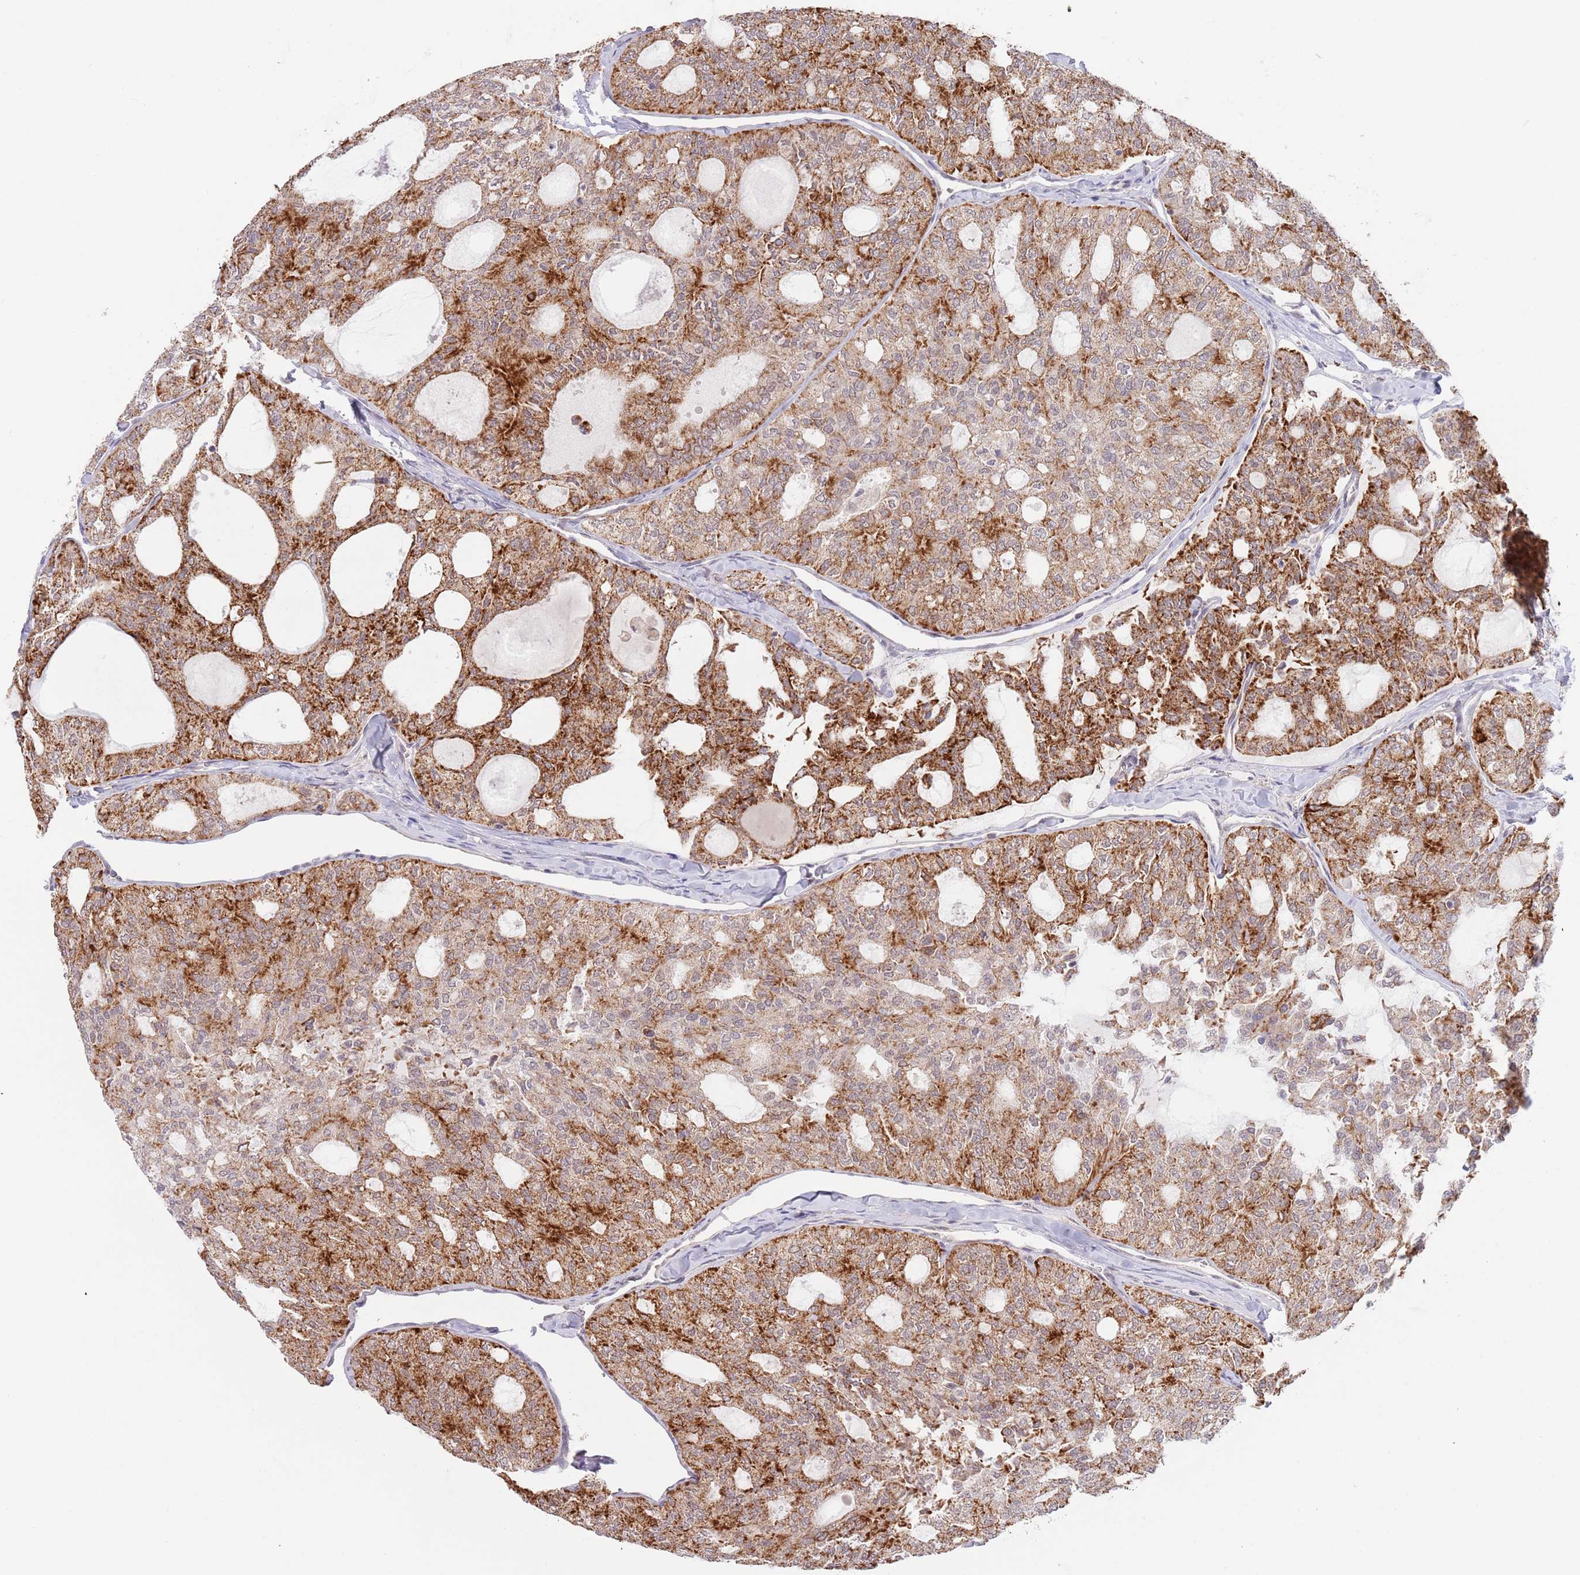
{"staining": {"intensity": "strong", "quantity": ">75%", "location": "cytoplasmic/membranous"}, "tissue": "thyroid cancer", "cell_type": "Tumor cells", "image_type": "cancer", "snomed": [{"axis": "morphology", "description": "Follicular adenoma carcinoma, NOS"}, {"axis": "topography", "description": "Thyroid gland"}], "caption": "Protein analysis of thyroid cancer tissue exhibits strong cytoplasmic/membranous positivity in approximately >75% of tumor cells. The protein of interest is stained brown, and the nuclei are stained in blue (DAB (3,3'-diaminobenzidine) IHC with brightfield microscopy, high magnification).", "gene": "UQCC3", "patient": {"sex": "male", "age": 75}}